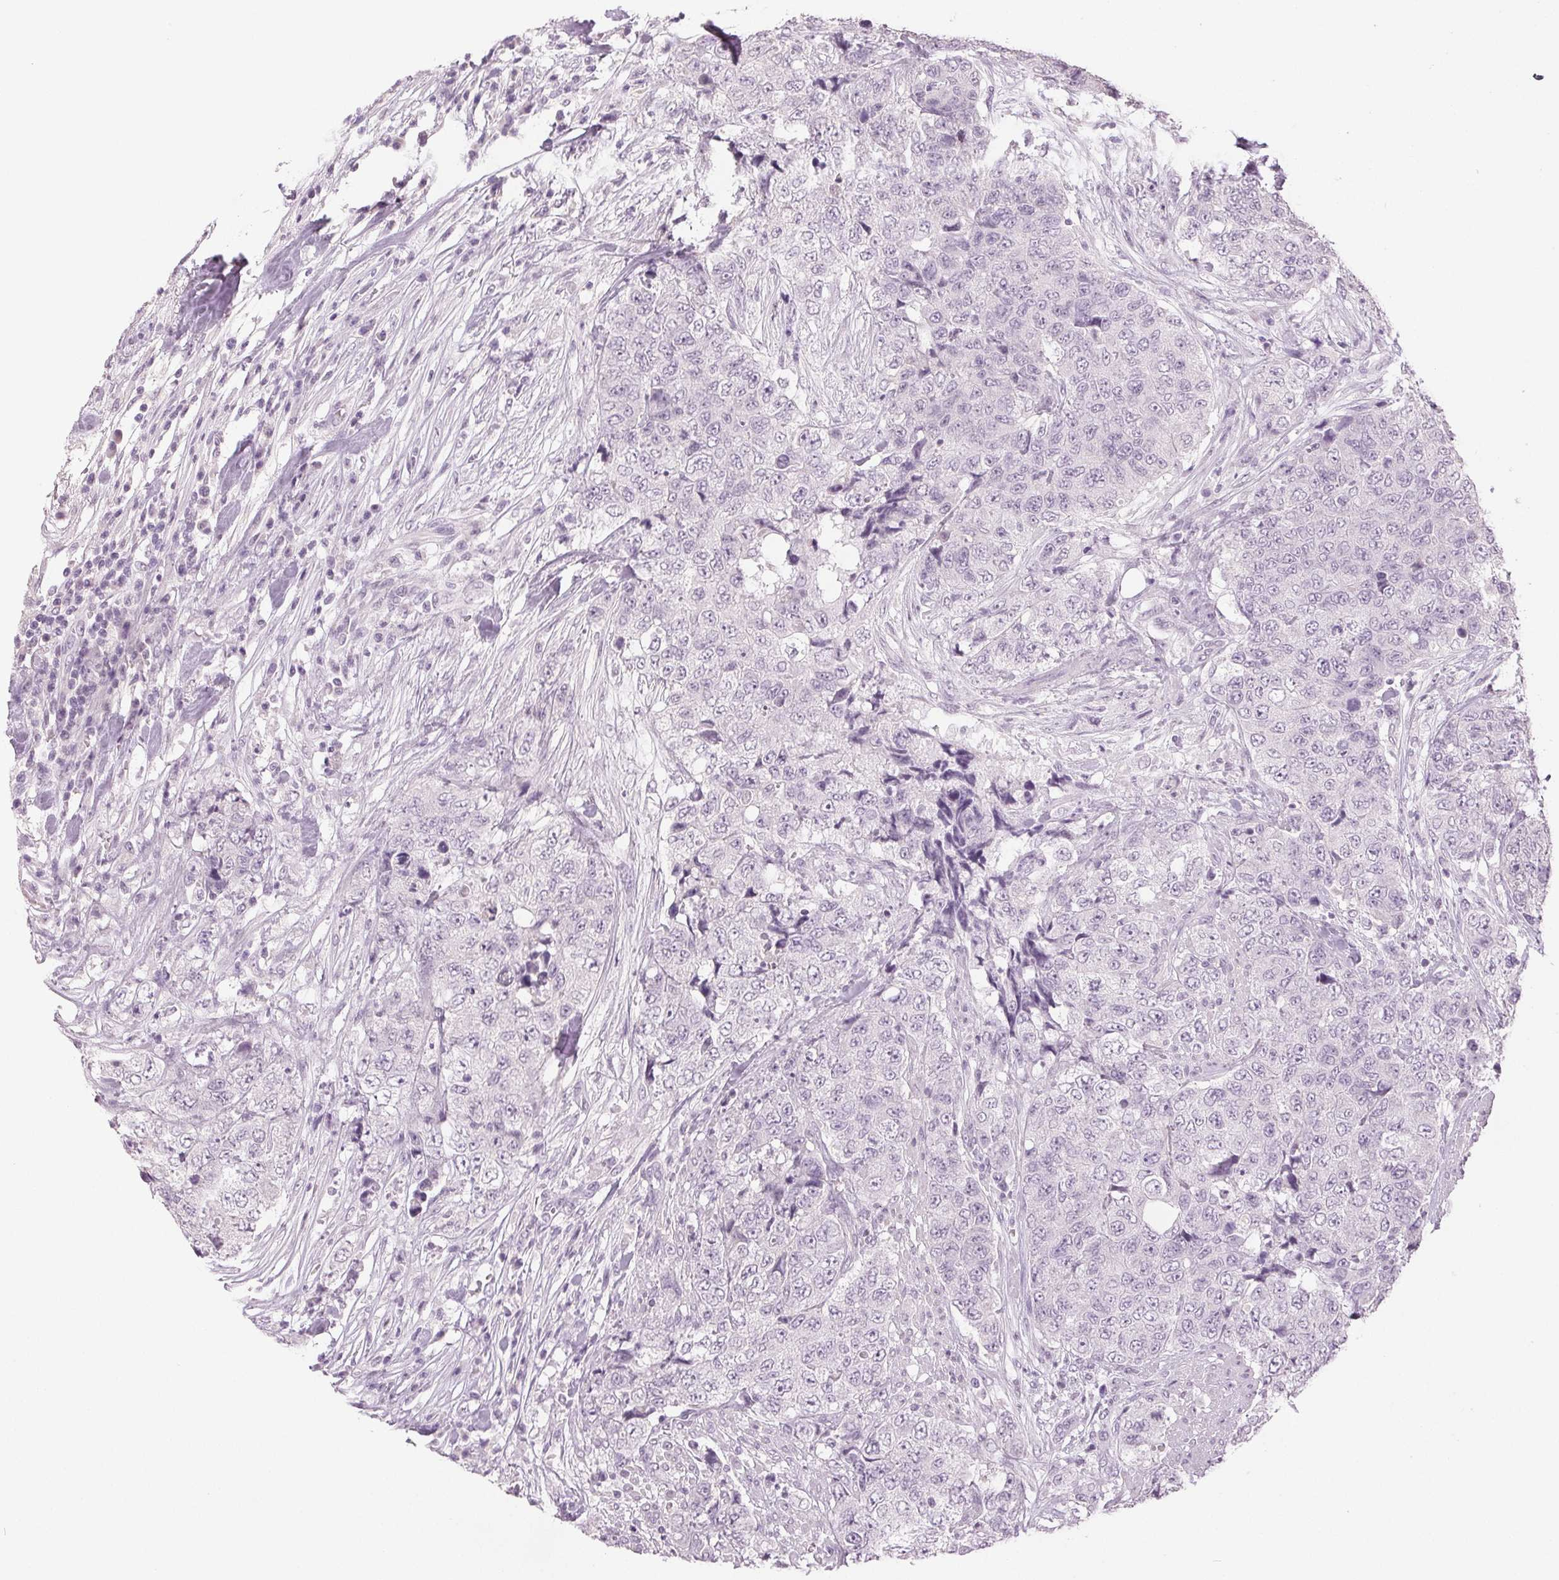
{"staining": {"intensity": "negative", "quantity": "none", "location": "none"}, "tissue": "urothelial cancer", "cell_type": "Tumor cells", "image_type": "cancer", "snomed": [{"axis": "morphology", "description": "Urothelial carcinoma, High grade"}, {"axis": "topography", "description": "Urinary bladder"}], "caption": "DAB (3,3'-diaminobenzidine) immunohistochemical staining of human high-grade urothelial carcinoma shows no significant positivity in tumor cells.", "gene": "LTF", "patient": {"sex": "female", "age": 78}}